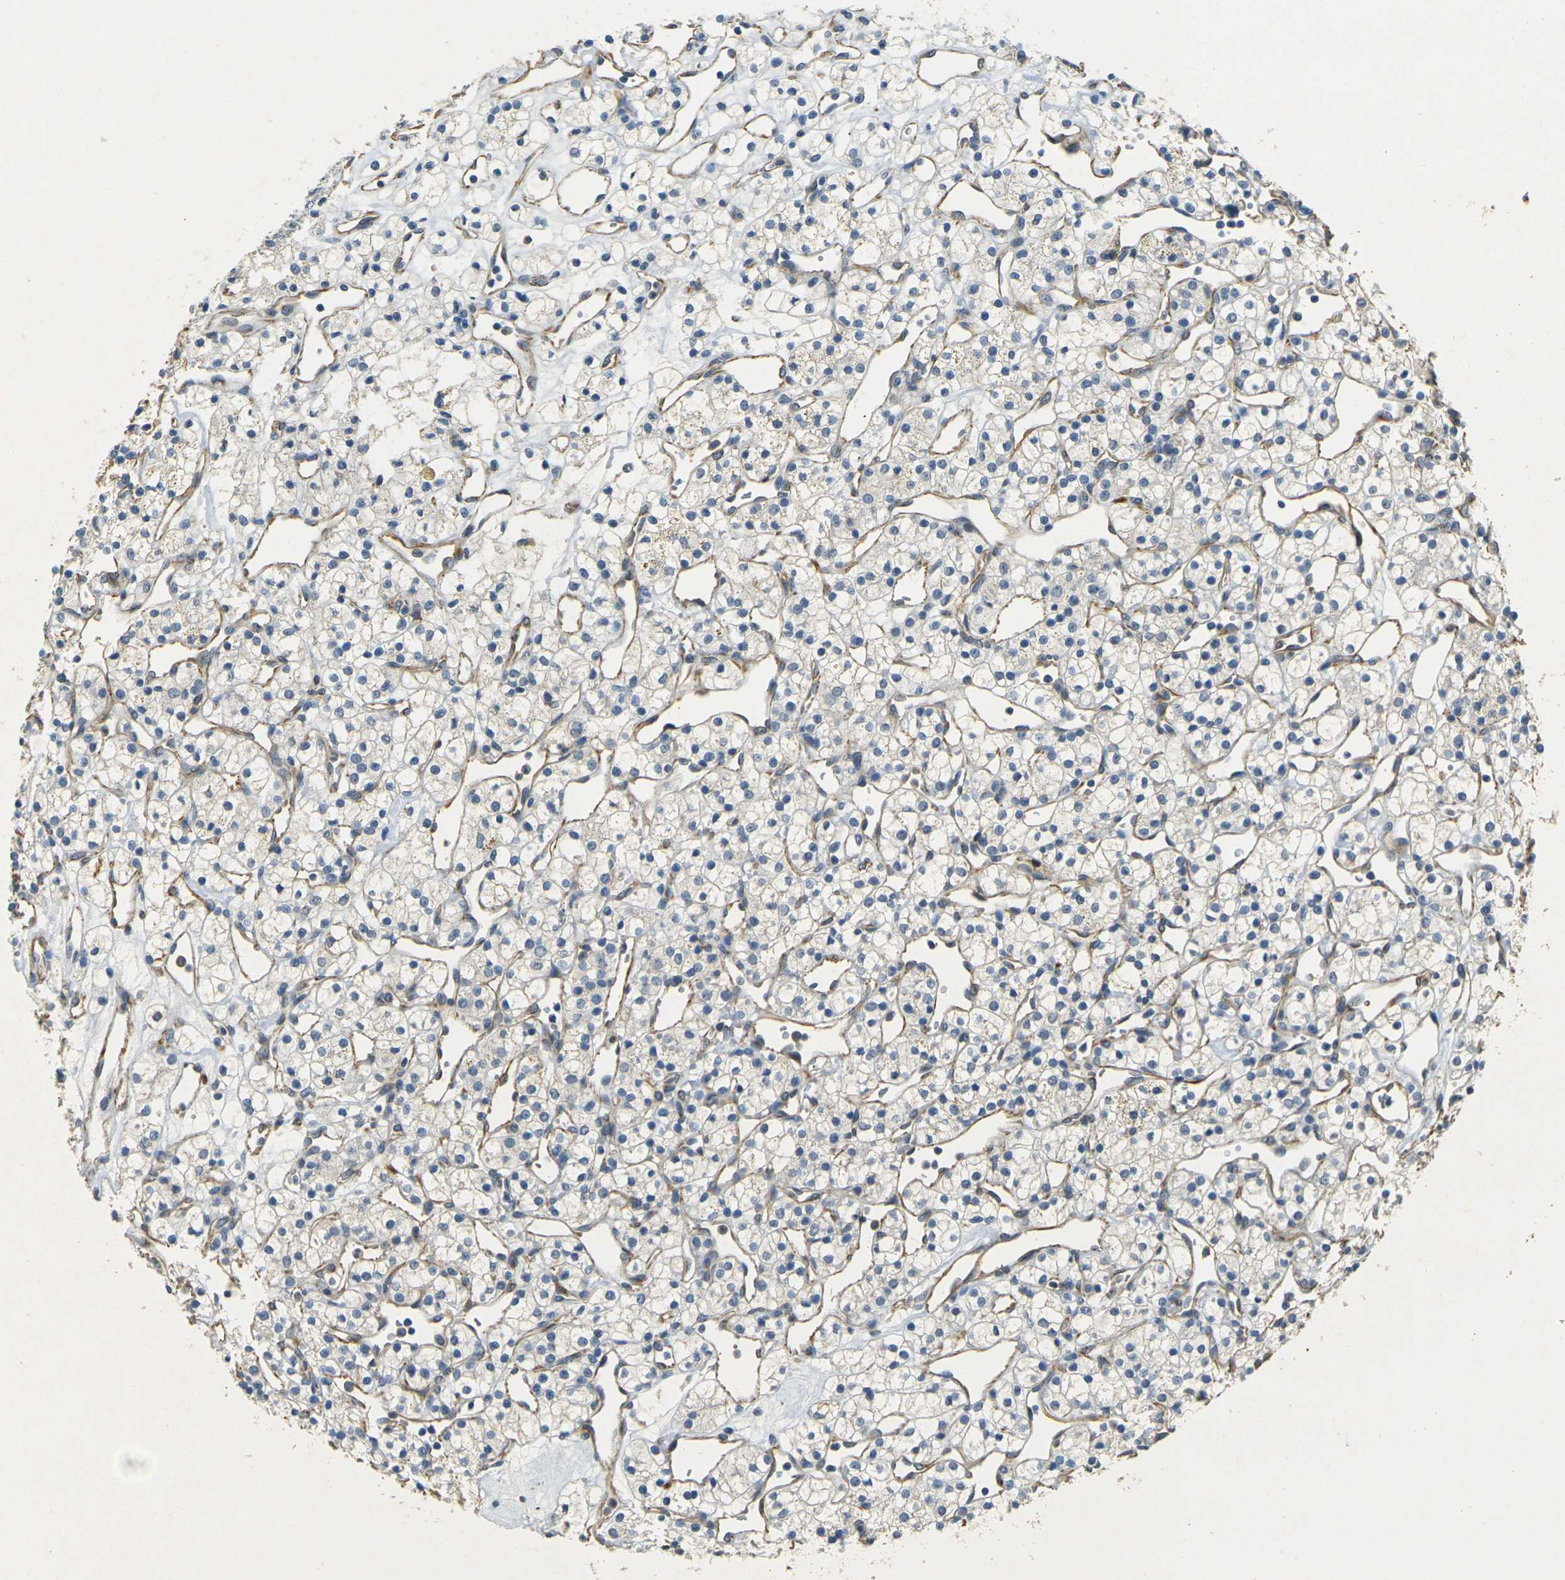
{"staining": {"intensity": "weak", "quantity": "<25%", "location": "cytoplasmic/membranous"}, "tissue": "renal cancer", "cell_type": "Tumor cells", "image_type": "cancer", "snomed": [{"axis": "morphology", "description": "Adenocarcinoma, NOS"}, {"axis": "topography", "description": "Kidney"}], "caption": "This is a micrograph of IHC staining of renal adenocarcinoma, which shows no staining in tumor cells.", "gene": "SORT1", "patient": {"sex": "female", "age": 60}}